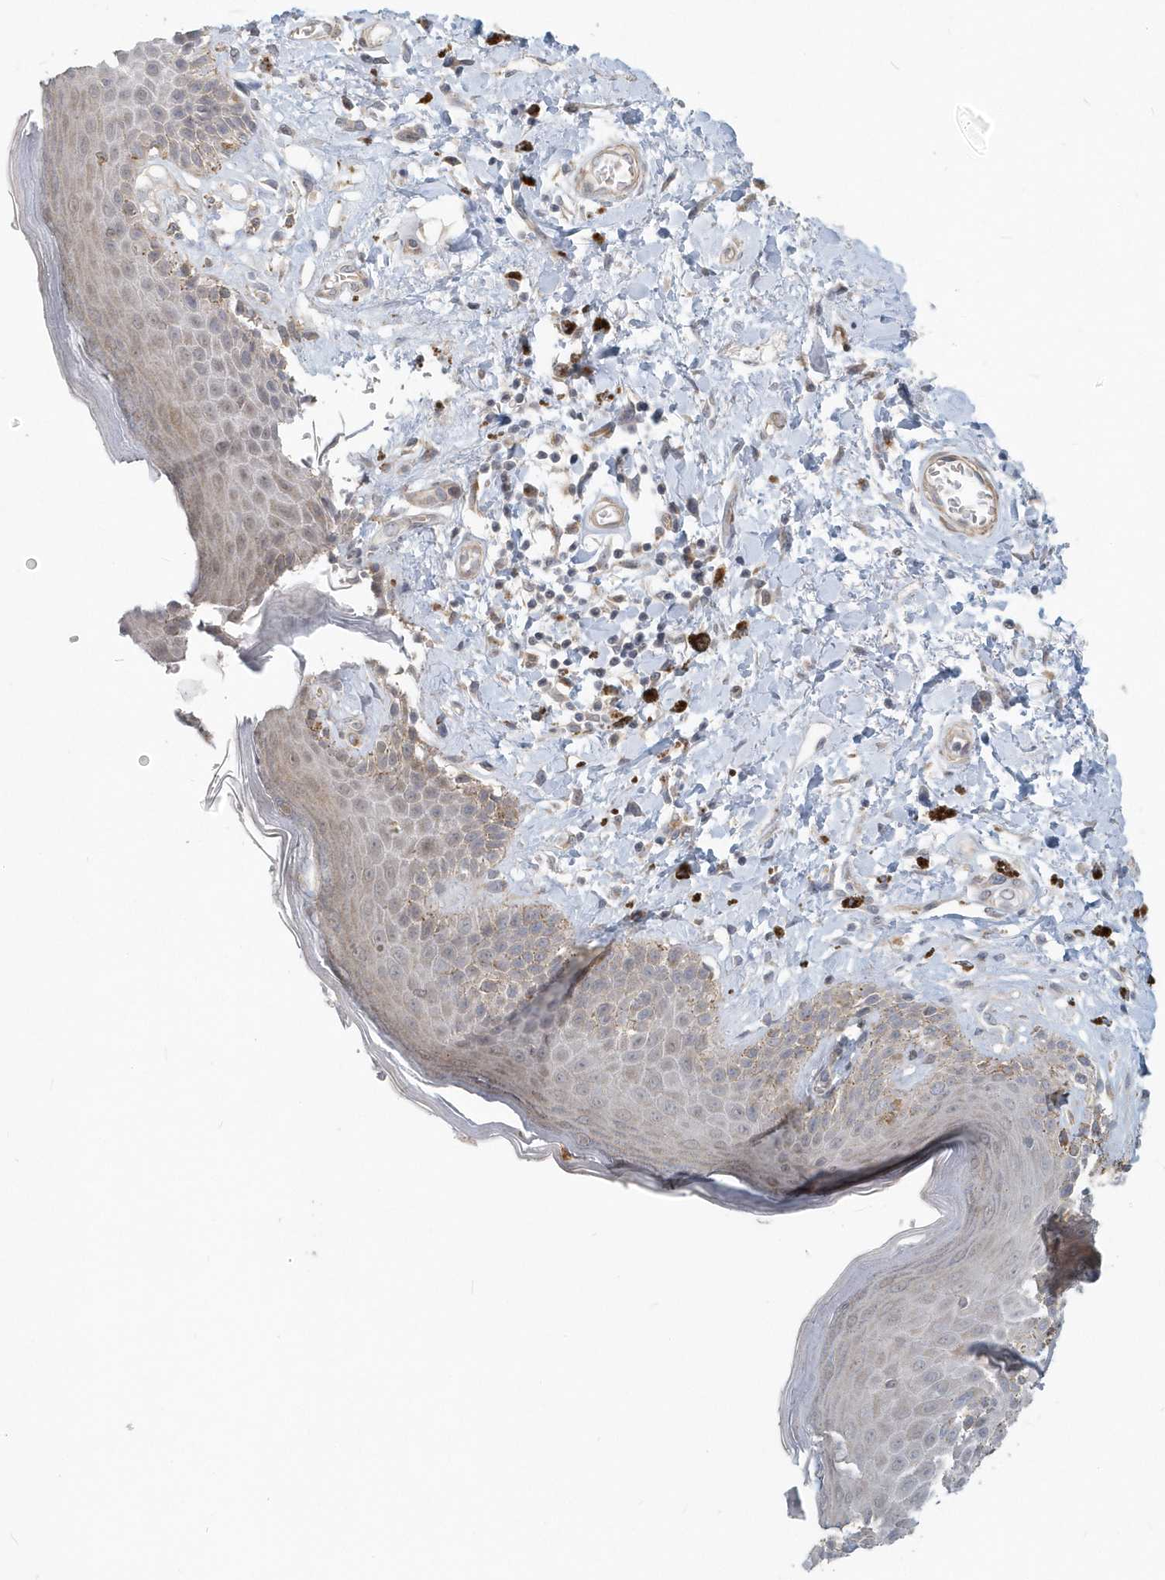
{"staining": {"intensity": "moderate", "quantity": "<25%", "location": "cytoplasmic/membranous,nuclear"}, "tissue": "skin", "cell_type": "Epidermal cells", "image_type": "normal", "snomed": [{"axis": "morphology", "description": "Normal tissue, NOS"}, {"axis": "topography", "description": "Anal"}], "caption": "Epidermal cells demonstrate low levels of moderate cytoplasmic/membranous,nuclear positivity in approximately <25% of cells in unremarkable human skin.", "gene": "NAPB", "patient": {"sex": "female", "age": 78}}